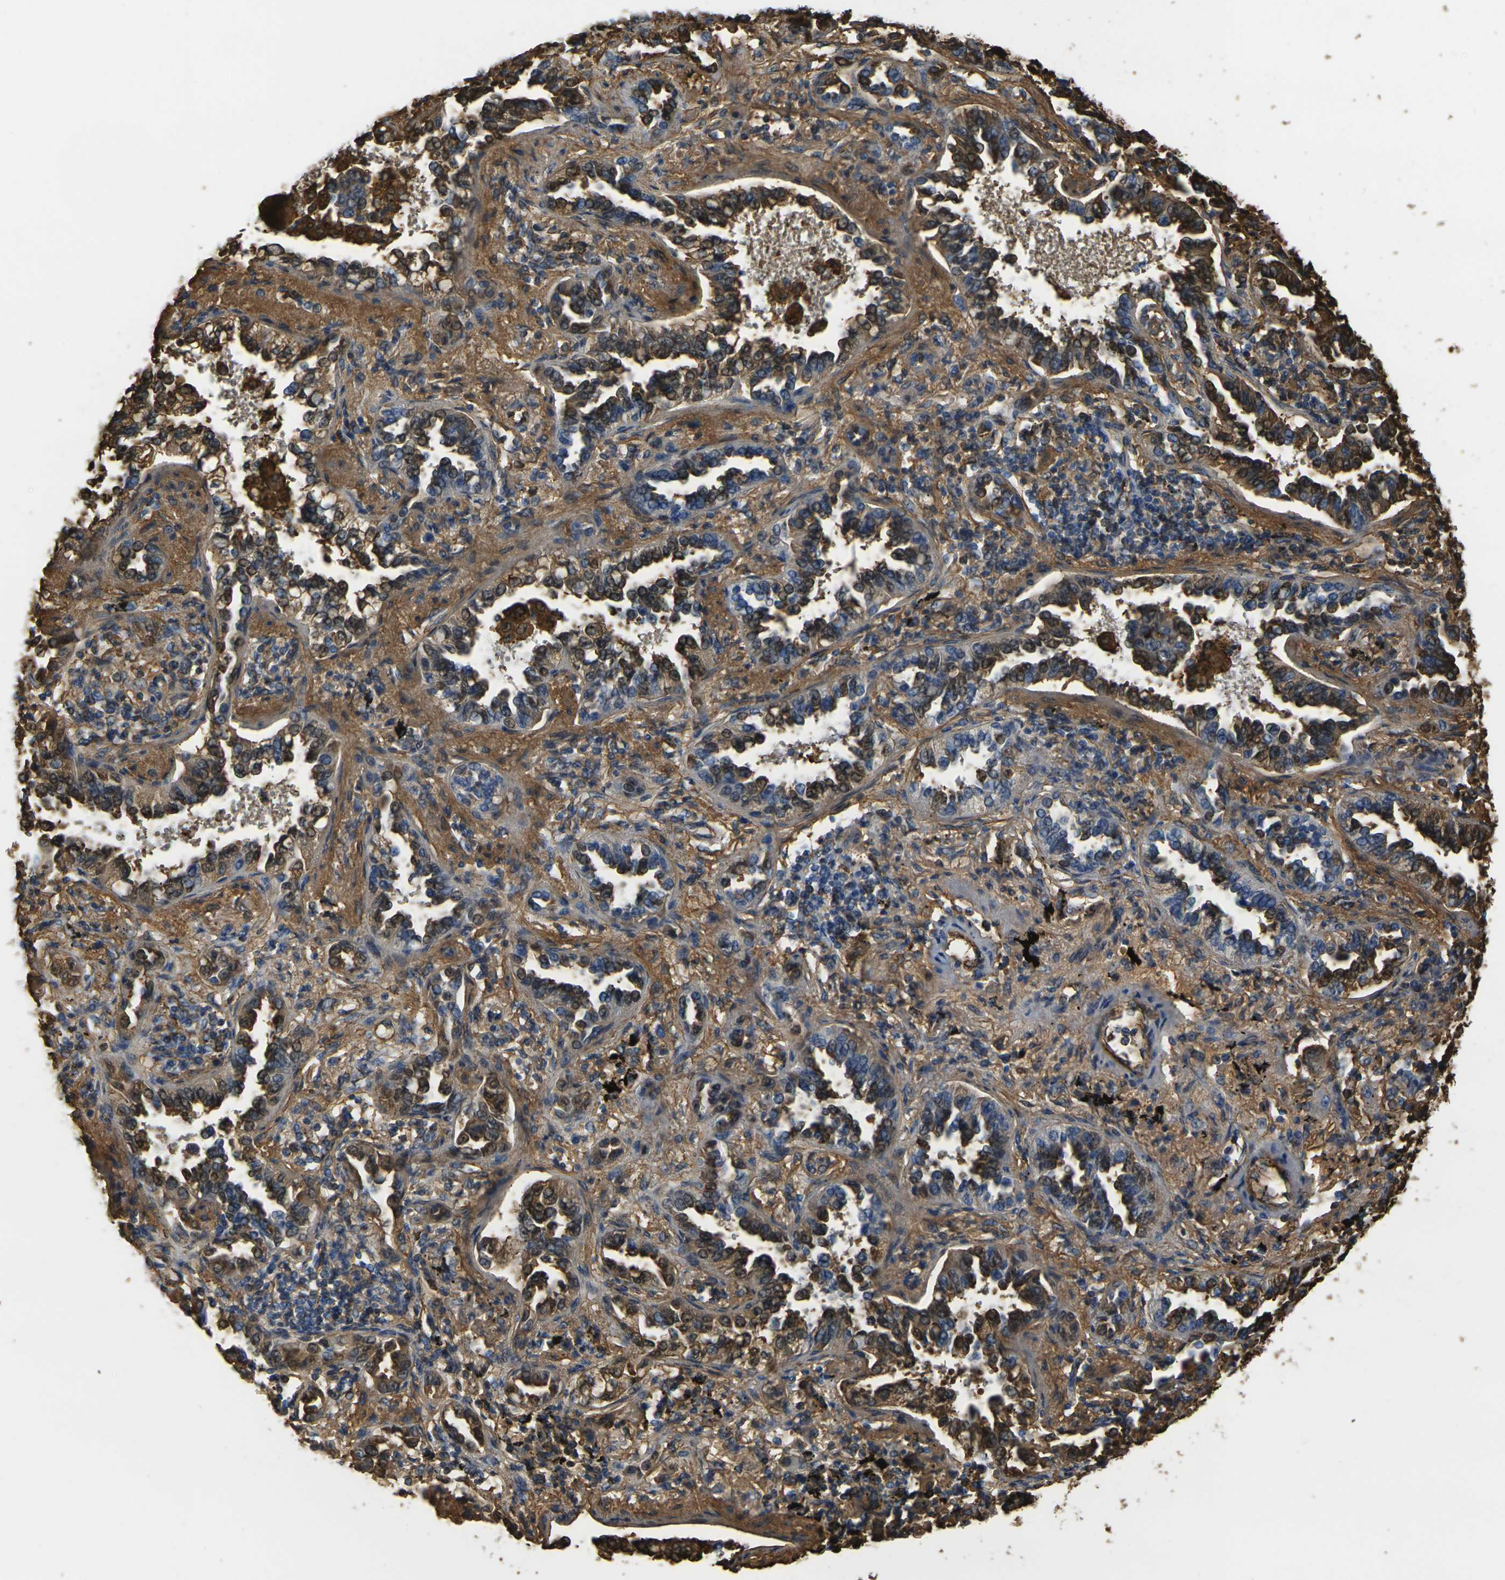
{"staining": {"intensity": "strong", "quantity": ">75%", "location": "cytoplasmic/membranous"}, "tissue": "lung cancer", "cell_type": "Tumor cells", "image_type": "cancer", "snomed": [{"axis": "morphology", "description": "Normal tissue, NOS"}, {"axis": "morphology", "description": "Adenocarcinoma, NOS"}, {"axis": "topography", "description": "Lung"}], "caption": "Protein staining of lung cancer (adenocarcinoma) tissue displays strong cytoplasmic/membranous staining in approximately >75% of tumor cells.", "gene": "PLCD1", "patient": {"sex": "male", "age": 59}}